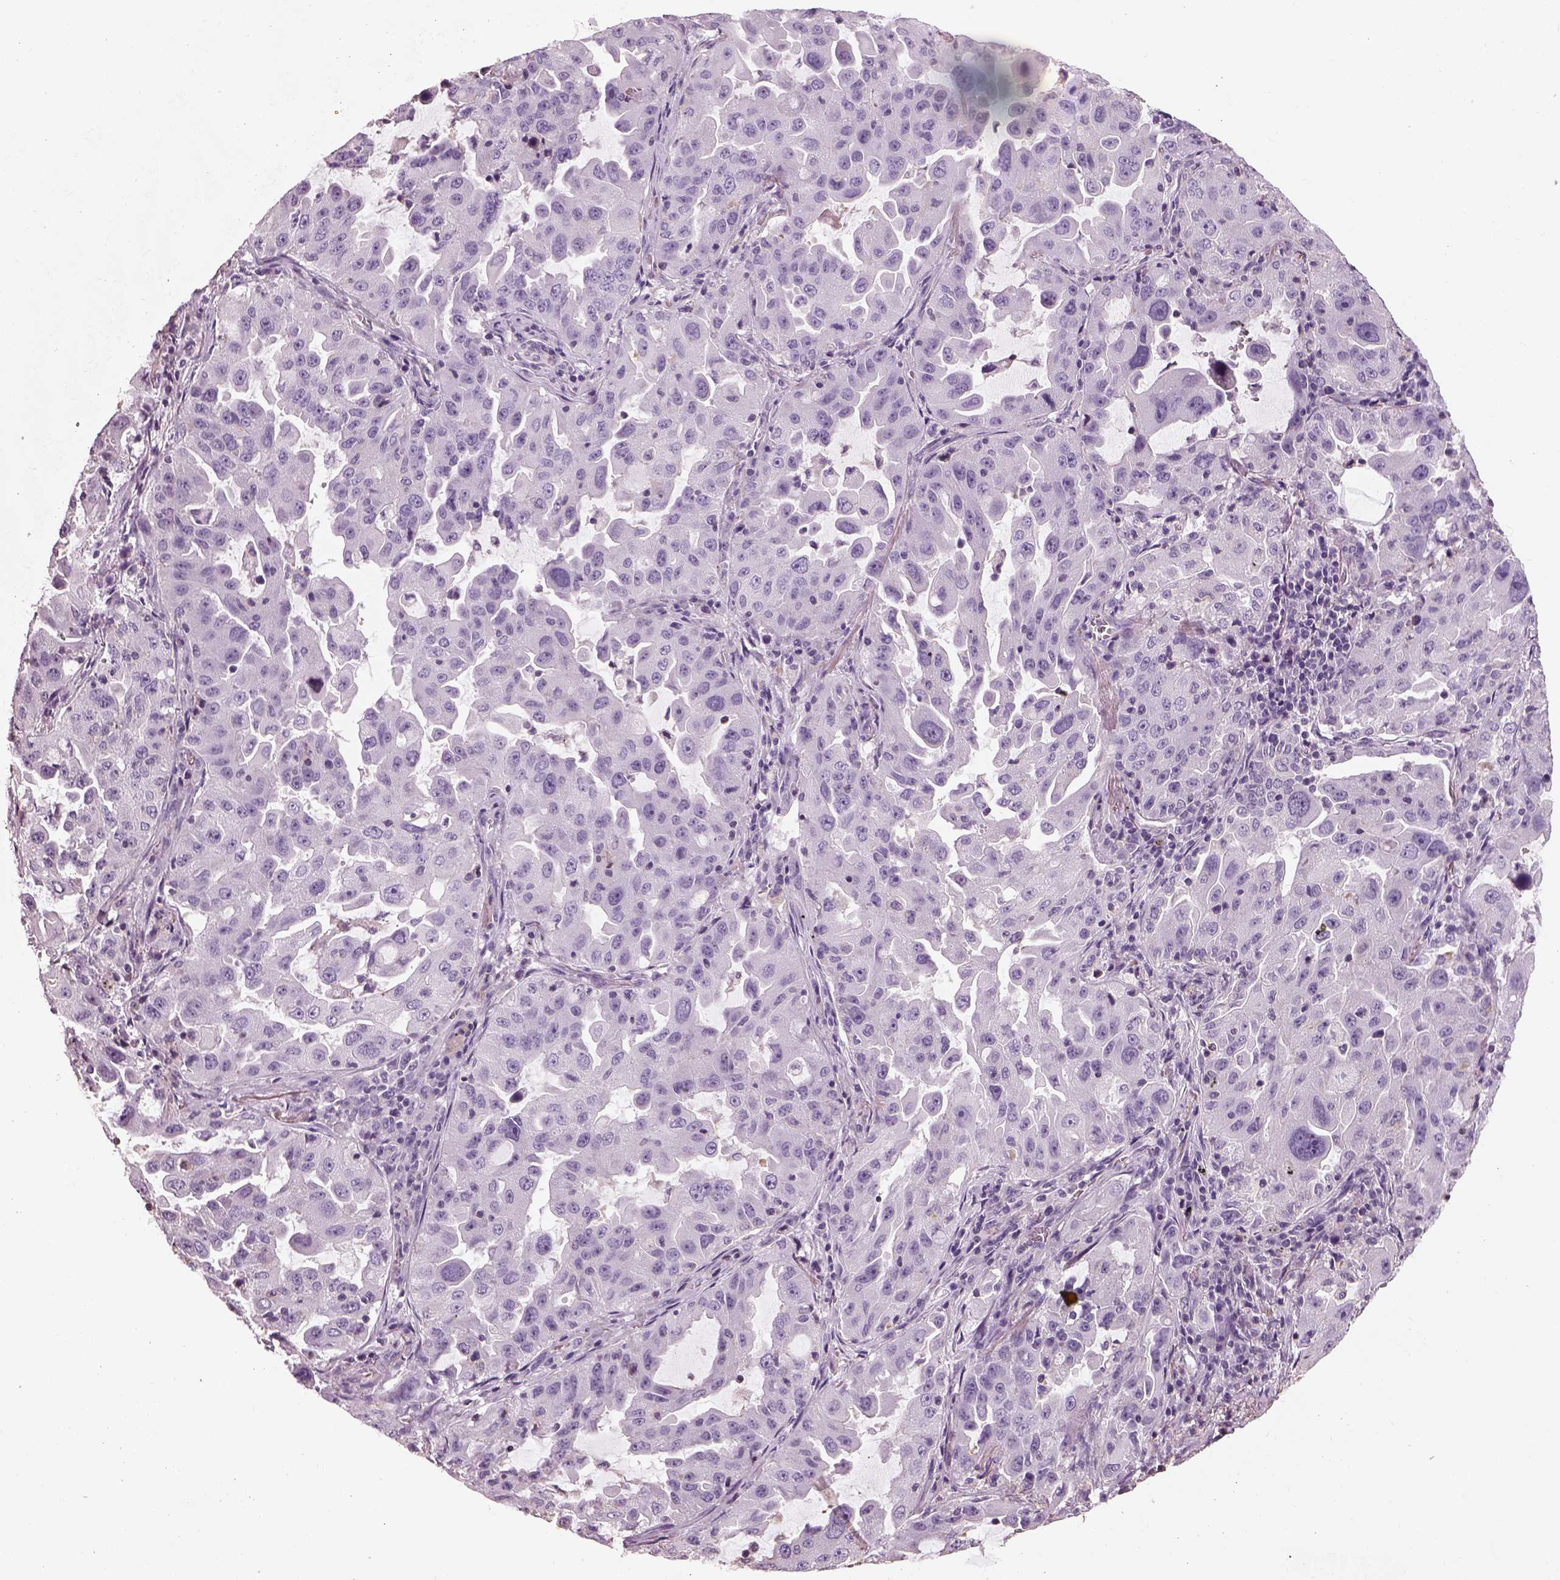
{"staining": {"intensity": "negative", "quantity": "none", "location": "none"}, "tissue": "lung cancer", "cell_type": "Tumor cells", "image_type": "cancer", "snomed": [{"axis": "morphology", "description": "Adenocarcinoma, NOS"}, {"axis": "topography", "description": "Lung"}], "caption": "The image shows no staining of tumor cells in adenocarcinoma (lung). (DAB immunohistochemistry visualized using brightfield microscopy, high magnification).", "gene": "OTUD6A", "patient": {"sex": "female", "age": 61}}